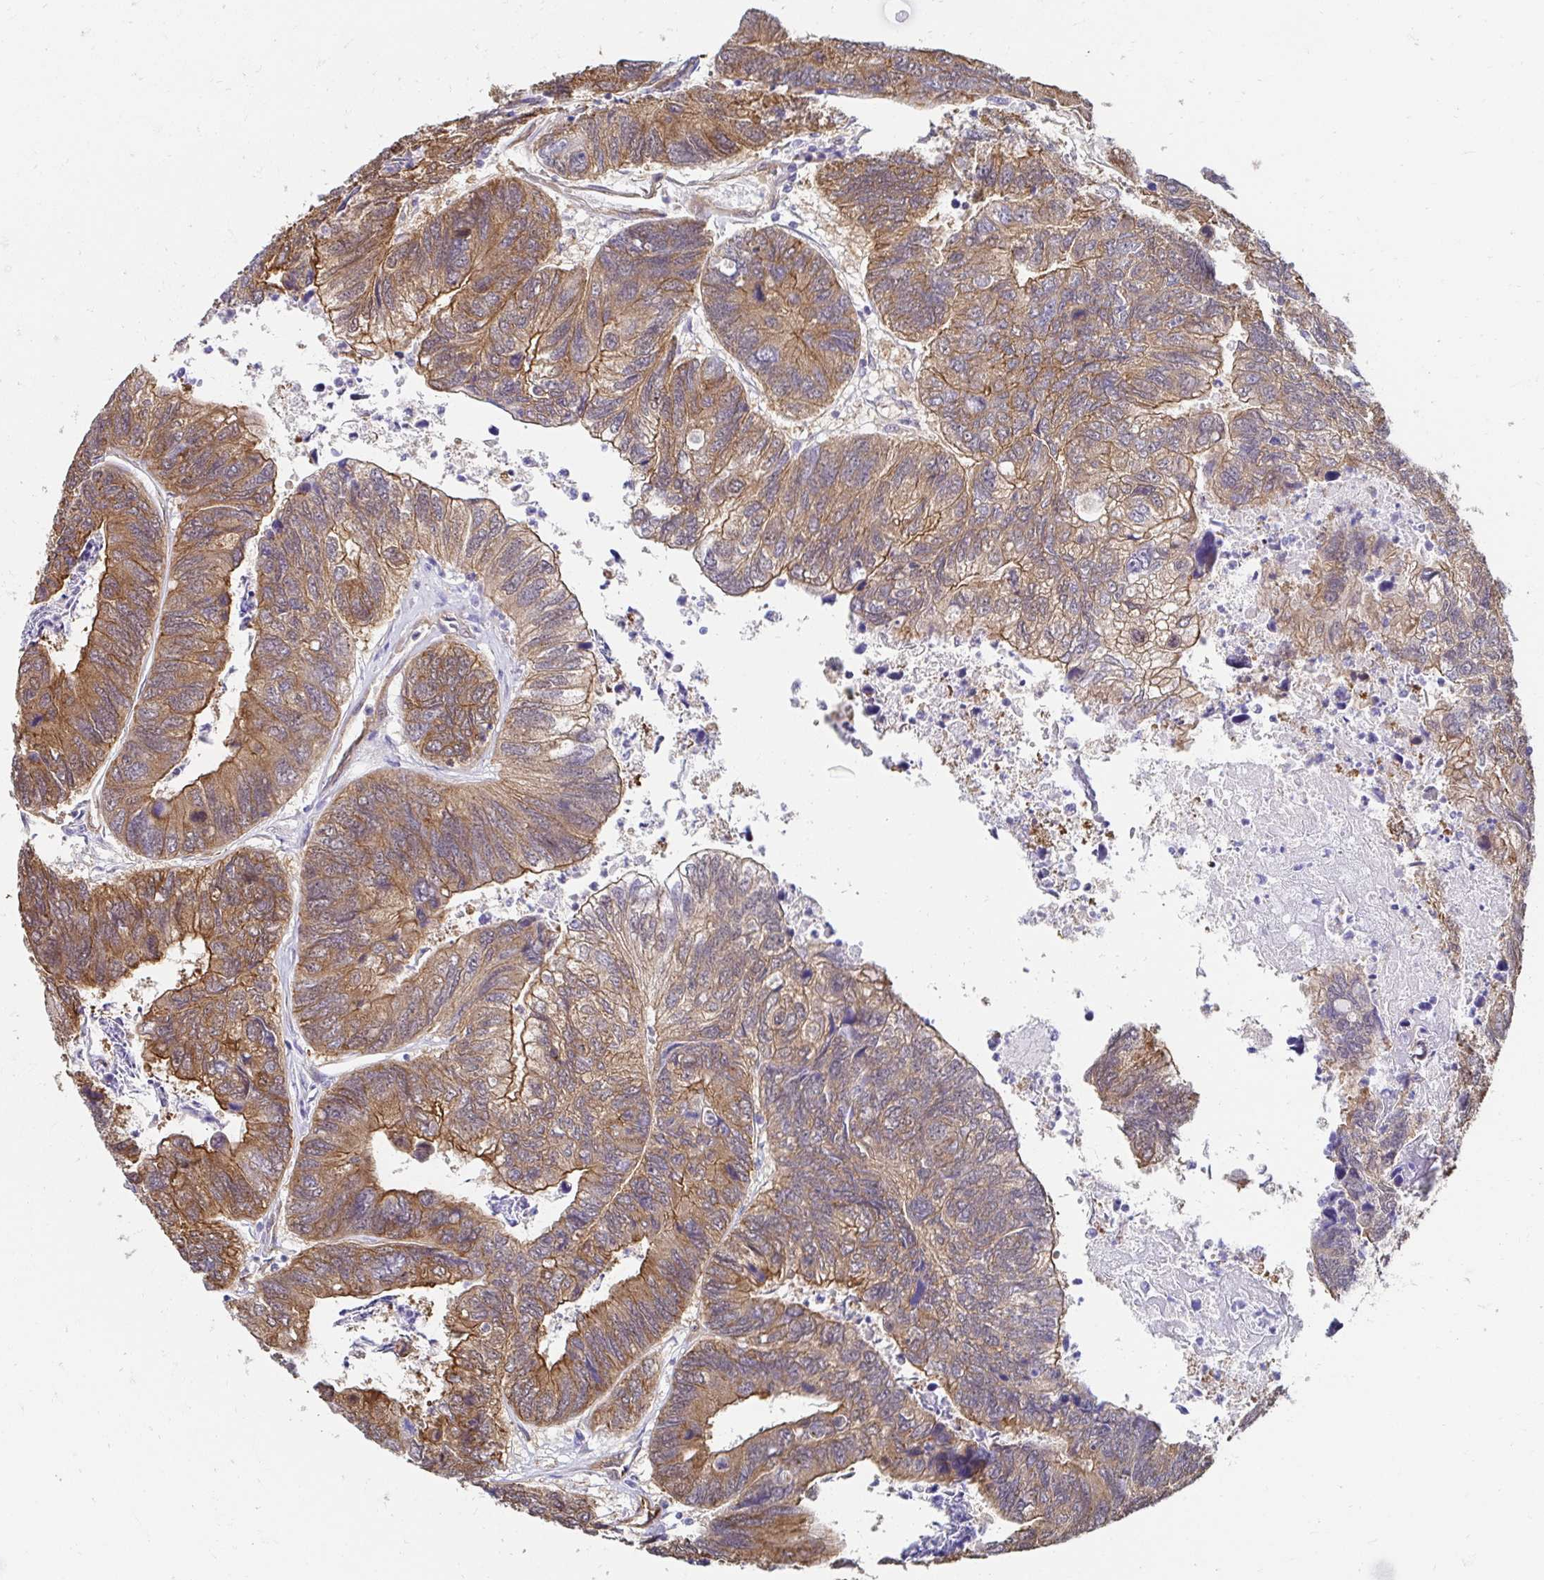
{"staining": {"intensity": "moderate", "quantity": ">75%", "location": "cytoplasmic/membranous"}, "tissue": "colorectal cancer", "cell_type": "Tumor cells", "image_type": "cancer", "snomed": [{"axis": "morphology", "description": "Adenocarcinoma, NOS"}, {"axis": "topography", "description": "Colon"}], "caption": "Immunohistochemical staining of human colorectal cancer displays medium levels of moderate cytoplasmic/membranous positivity in approximately >75% of tumor cells. (Brightfield microscopy of DAB IHC at high magnification).", "gene": "CTTN", "patient": {"sex": "female", "age": 67}}